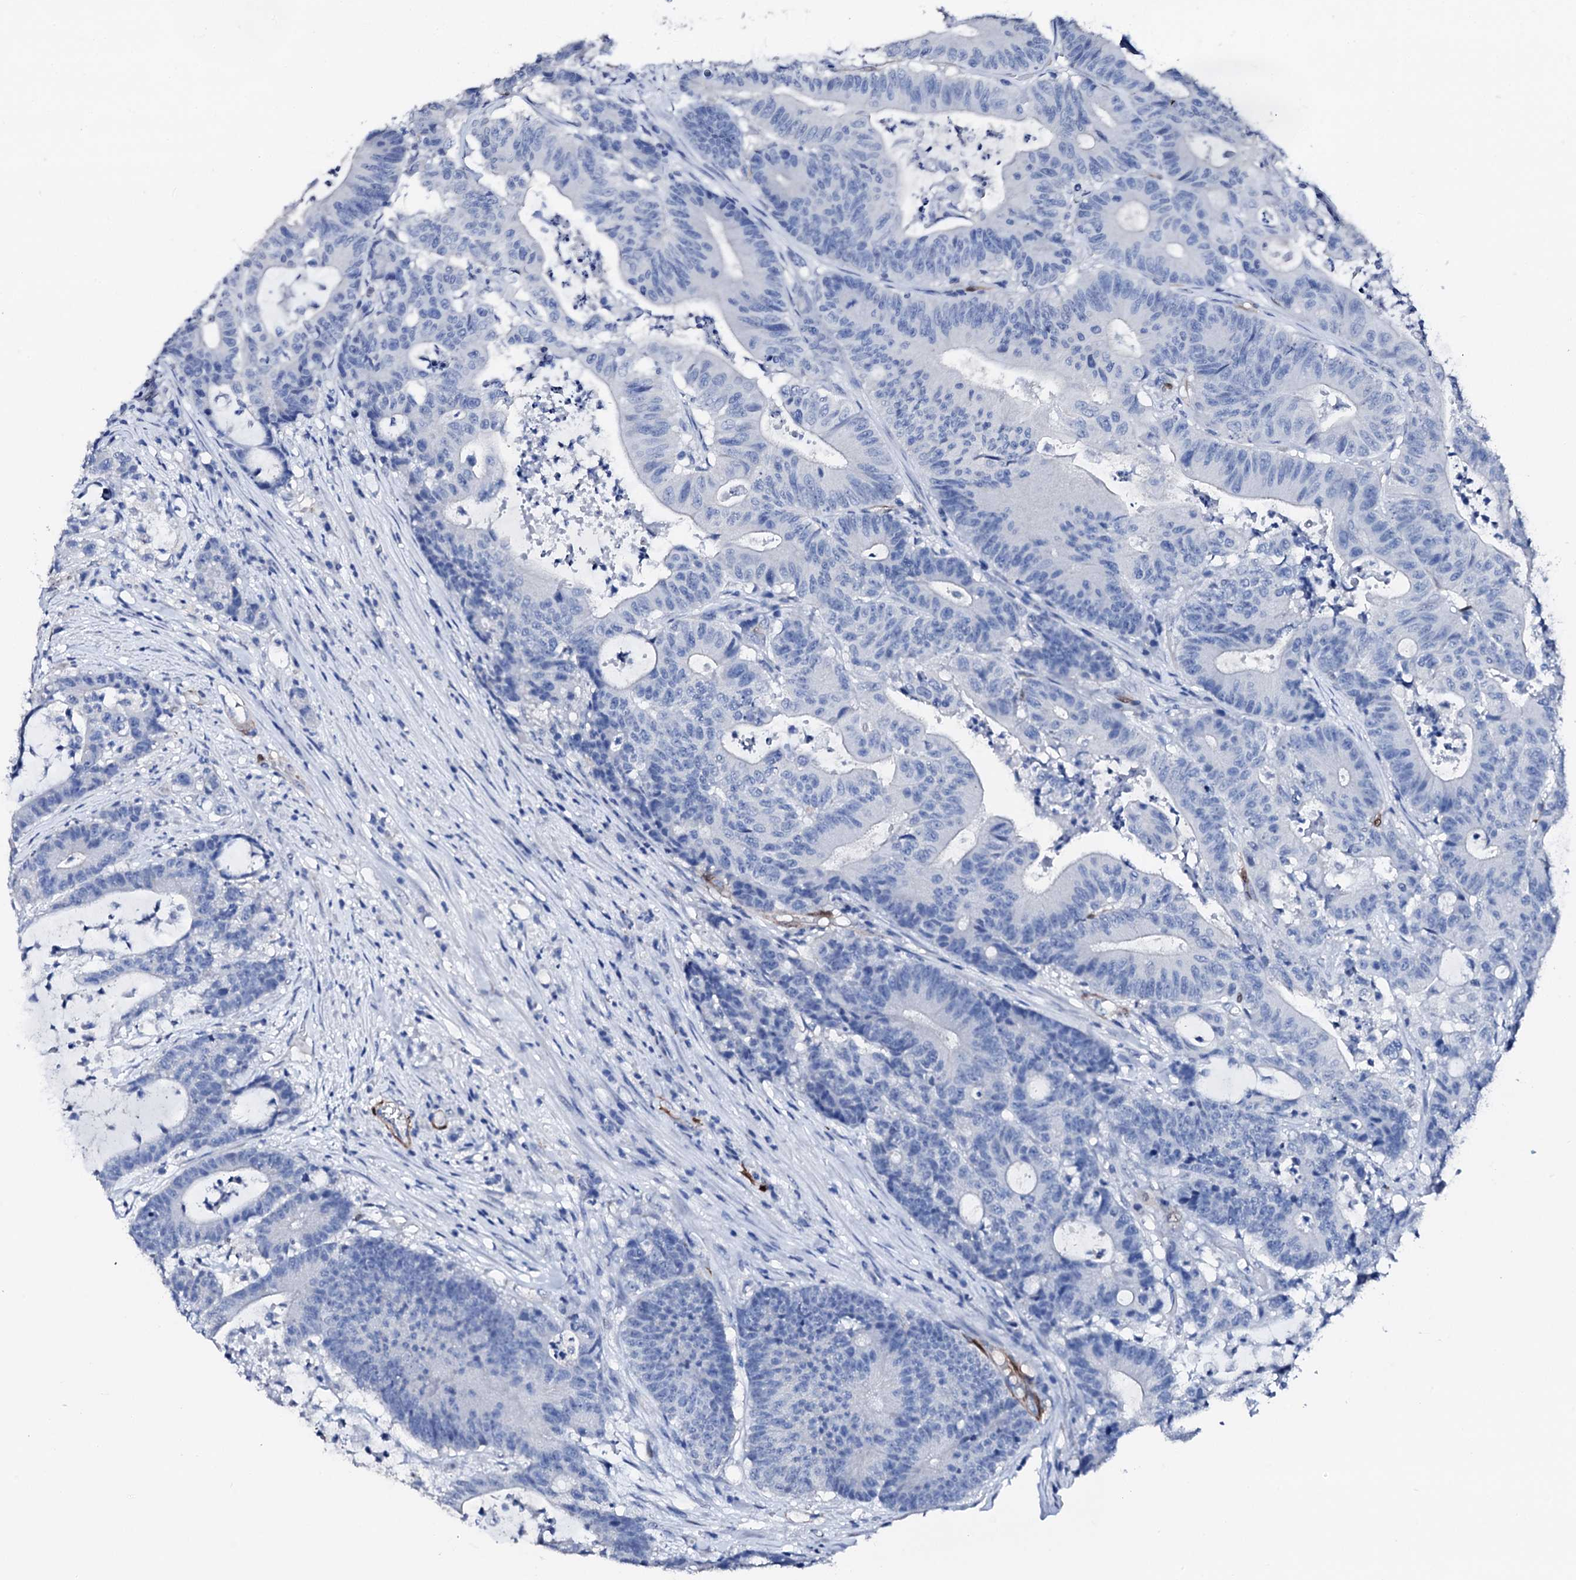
{"staining": {"intensity": "negative", "quantity": "none", "location": "none"}, "tissue": "colorectal cancer", "cell_type": "Tumor cells", "image_type": "cancer", "snomed": [{"axis": "morphology", "description": "Adenocarcinoma, NOS"}, {"axis": "topography", "description": "Colon"}], "caption": "High magnification brightfield microscopy of adenocarcinoma (colorectal) stained with DAB (3,3'-diaminobenzidine) (brown) and counterstained with hematoxylin (blue): tumor cells show no significant positivity. (DAB (3,3'-diaminobenzidine) immunohistochemistry visualized using brightfield microscopy, high magnification).", "gene": "NRIP2", "patient": {"sex": "female", "age": 84}}